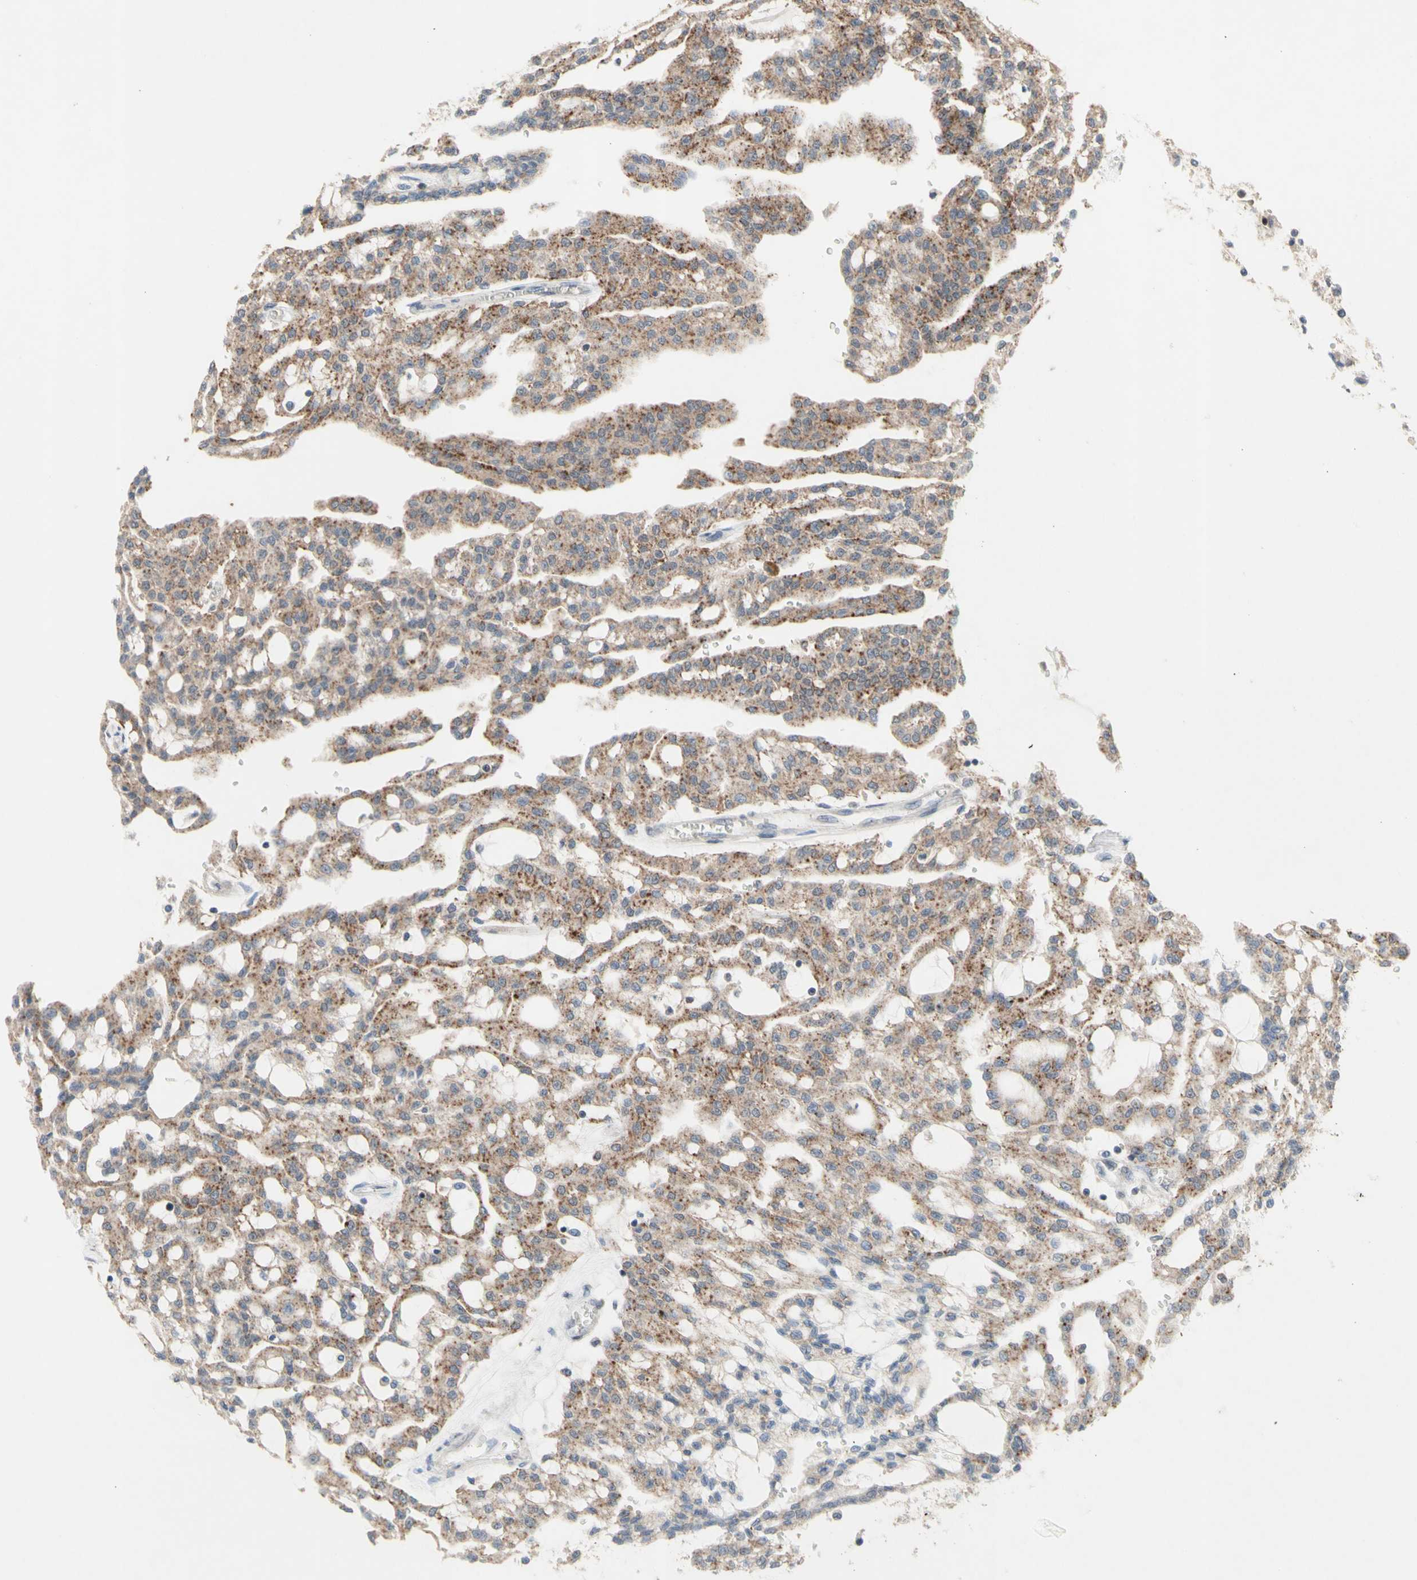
{"staining": {"intensity": "weak", "quantity": ">75%", "location": "cytoplasmic/membranous"}, "tissue": "renal cancer", "cell_type": "Tumor cells", "image_type": "cancer", "snomed": [{"axis": "morphology", "description": "Adenocarcinoma, NOS"}, {"axis": "topography", "description": "Kidney"}], "caption": "Brown immunohistochemical staining in renal cancer (adenocarcinoma) reveals weak cytoplasmic/membranous positivity in about >75% of tumor cells.", "gene": "NLRP1", "patient": {"sex": "male", "age": 63}}